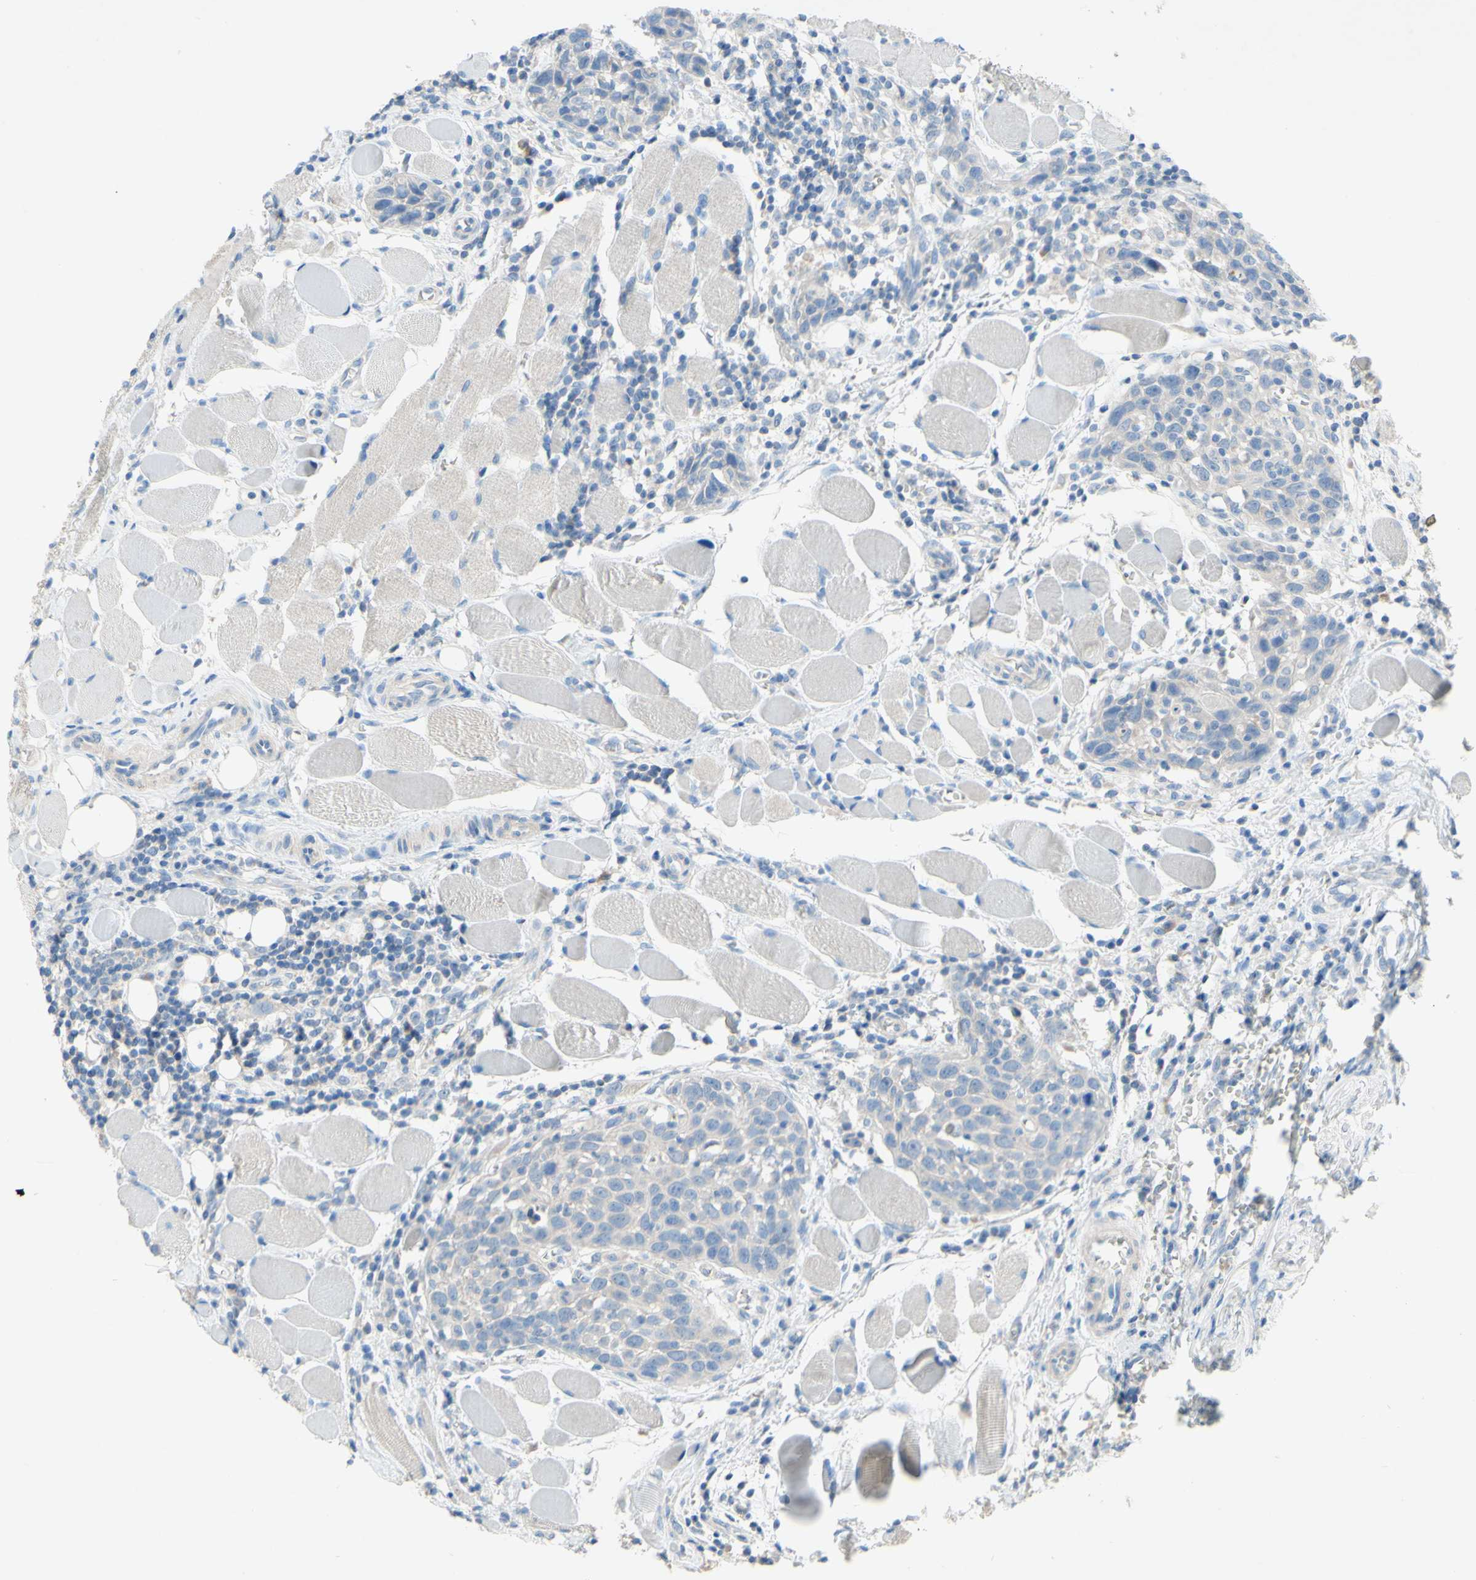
{"staining": {"intensity": "negative", "quantity": "none", "location": "none"}, "tissue": "head and neck cancer", "cell_type": "Tumor cells", "image_type": "cancer", "snomed": [{"axis": "morphology", "description": "Squamous cell carcinoma, NOS"}, {"axis": "topography", "description": "Oral tissue"}, {"axis": "topography", "description": "Head-Neck"}], "caption": "Head and neck squamous cell carcinoma was stained to show a protein in brown. There is no significant staining in tumor cells. (IHC, brightfield microscopy, high magnification).", "gene": "ACADL", "patient": {"sex": "female", "age": 50}}